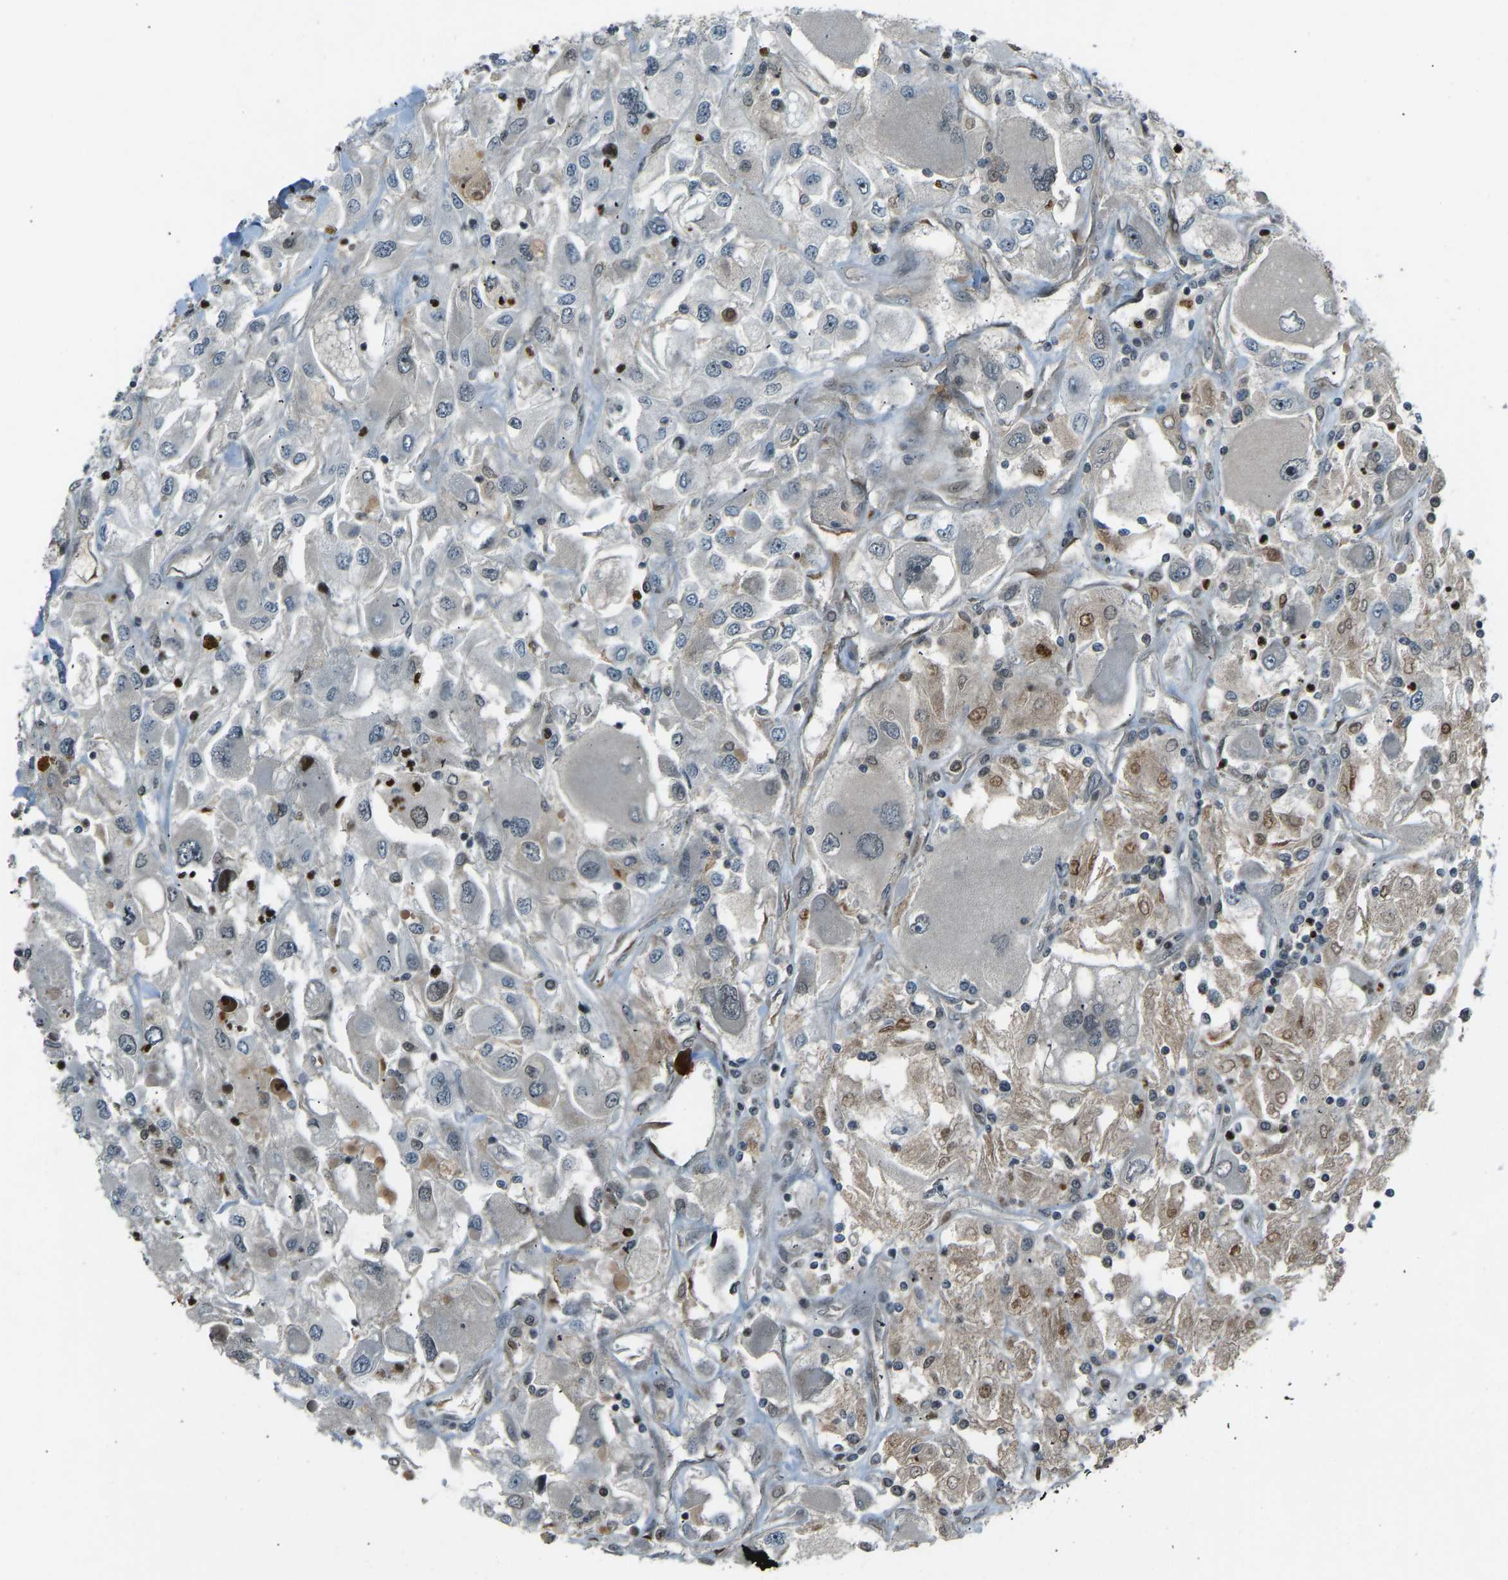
{"staining": {"intensity": "negative", "quantity": "none", "location": "none"}, "tissue": "renal cancer", "cell_type": "Tumor cells", "image_type": "cancer", "snomed": [{"axis": "morphology", "description": "Adenocarcinoma, NOS"}, {"axis": "topography", "description": "Kidney"}], "caption": "This is an IHC micrograph of adenocarcinoma (renal). There is no positivity in tumor cells.", "gene": "SVOPL", "patient": {"sex": "female", "age": 52}}